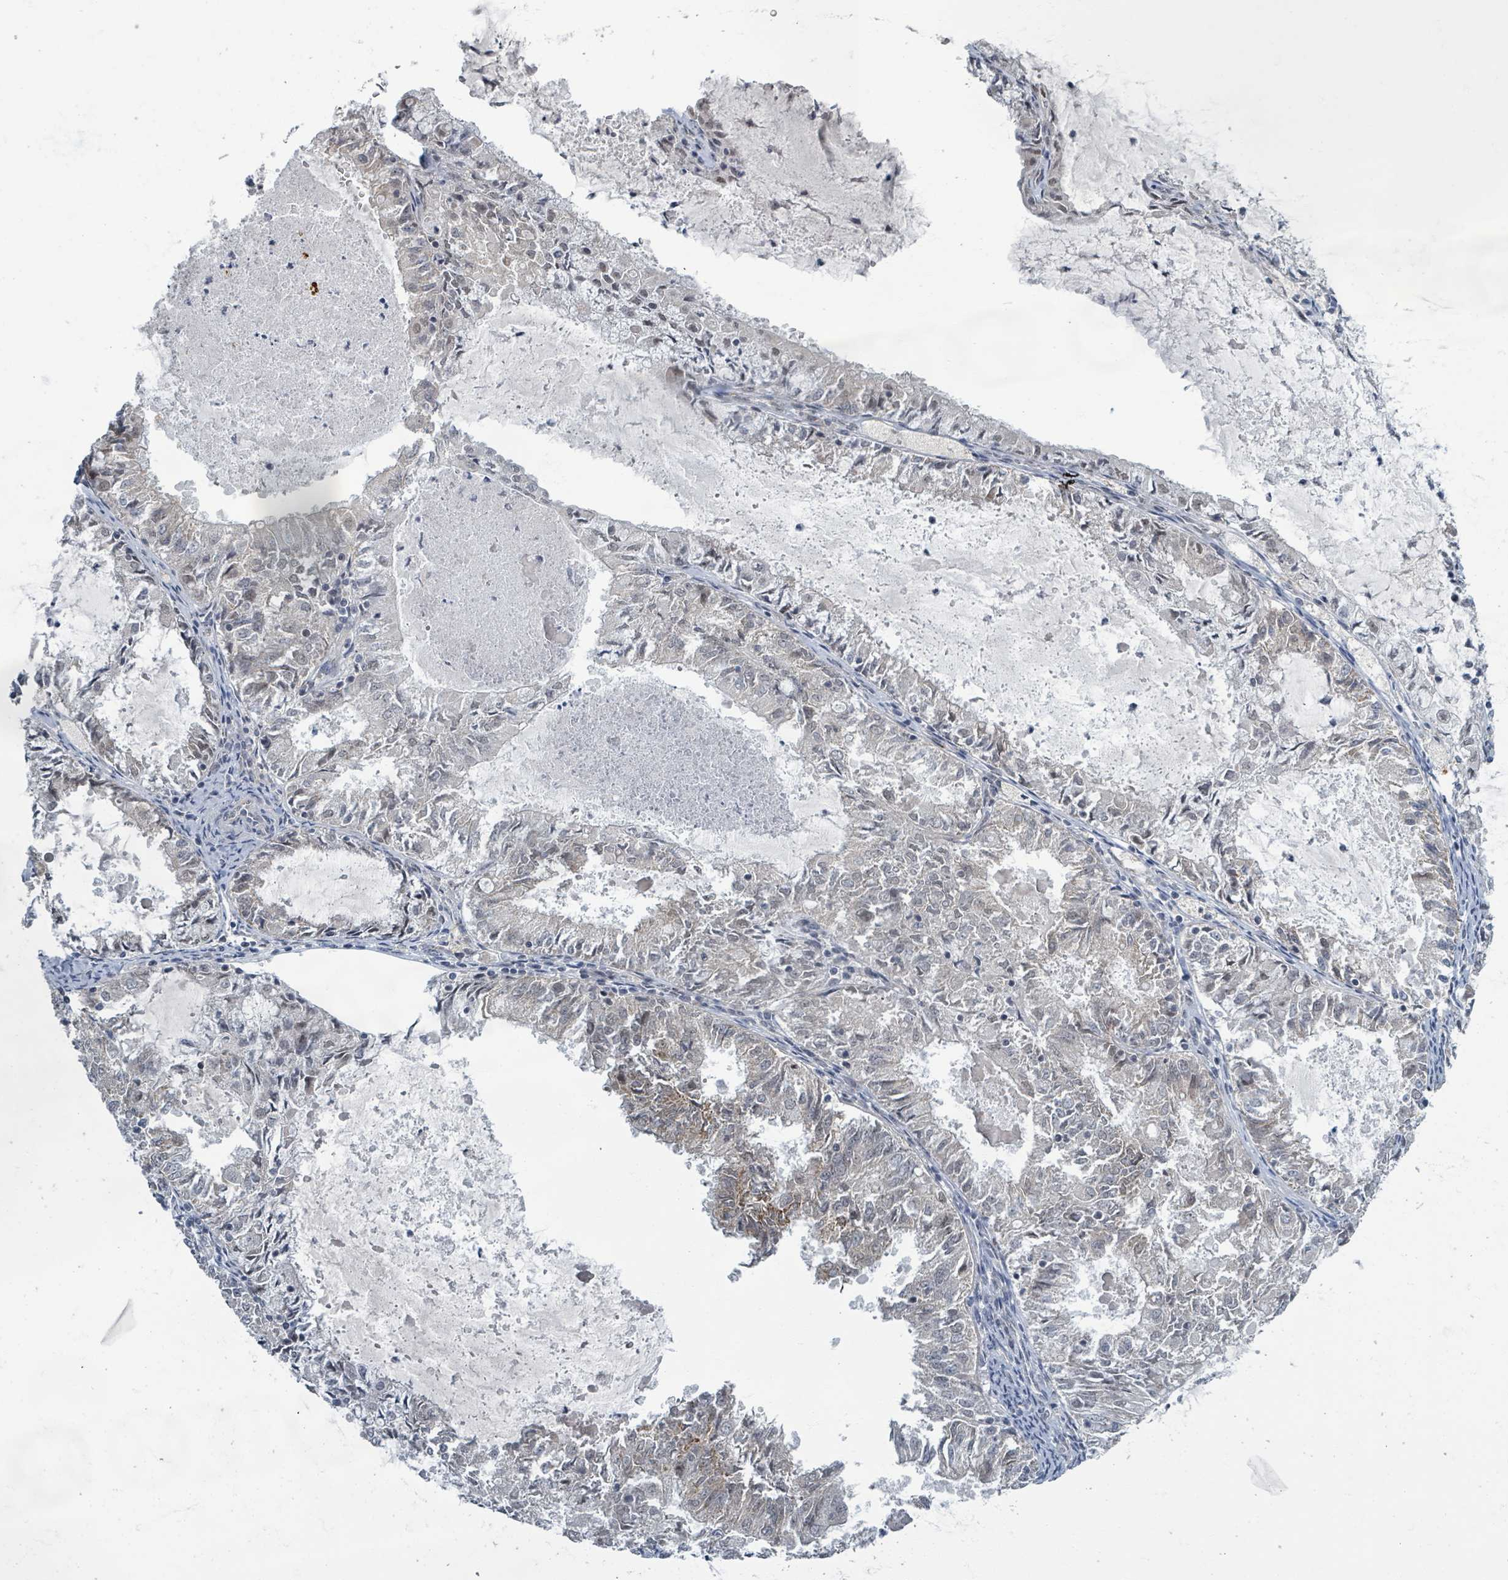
{"staining": {"intensity": "negative", "quantity": "none", "location": "none"}, "tissue": "endometrial cancer", "cell_type": "Tumor cells", "image_type": "cancer", "snomed": [{"axis": "morphology", "description": "Adenocarcinoma, NOS"}, {"axis": "topography", "description": "Endometrium"}], "caption": "There is no significant staining in tumor cells of endometrial cancer (adenocarcinoma).", "gene": "INTS15", "patient": {"sex": "female", "age": 57}}